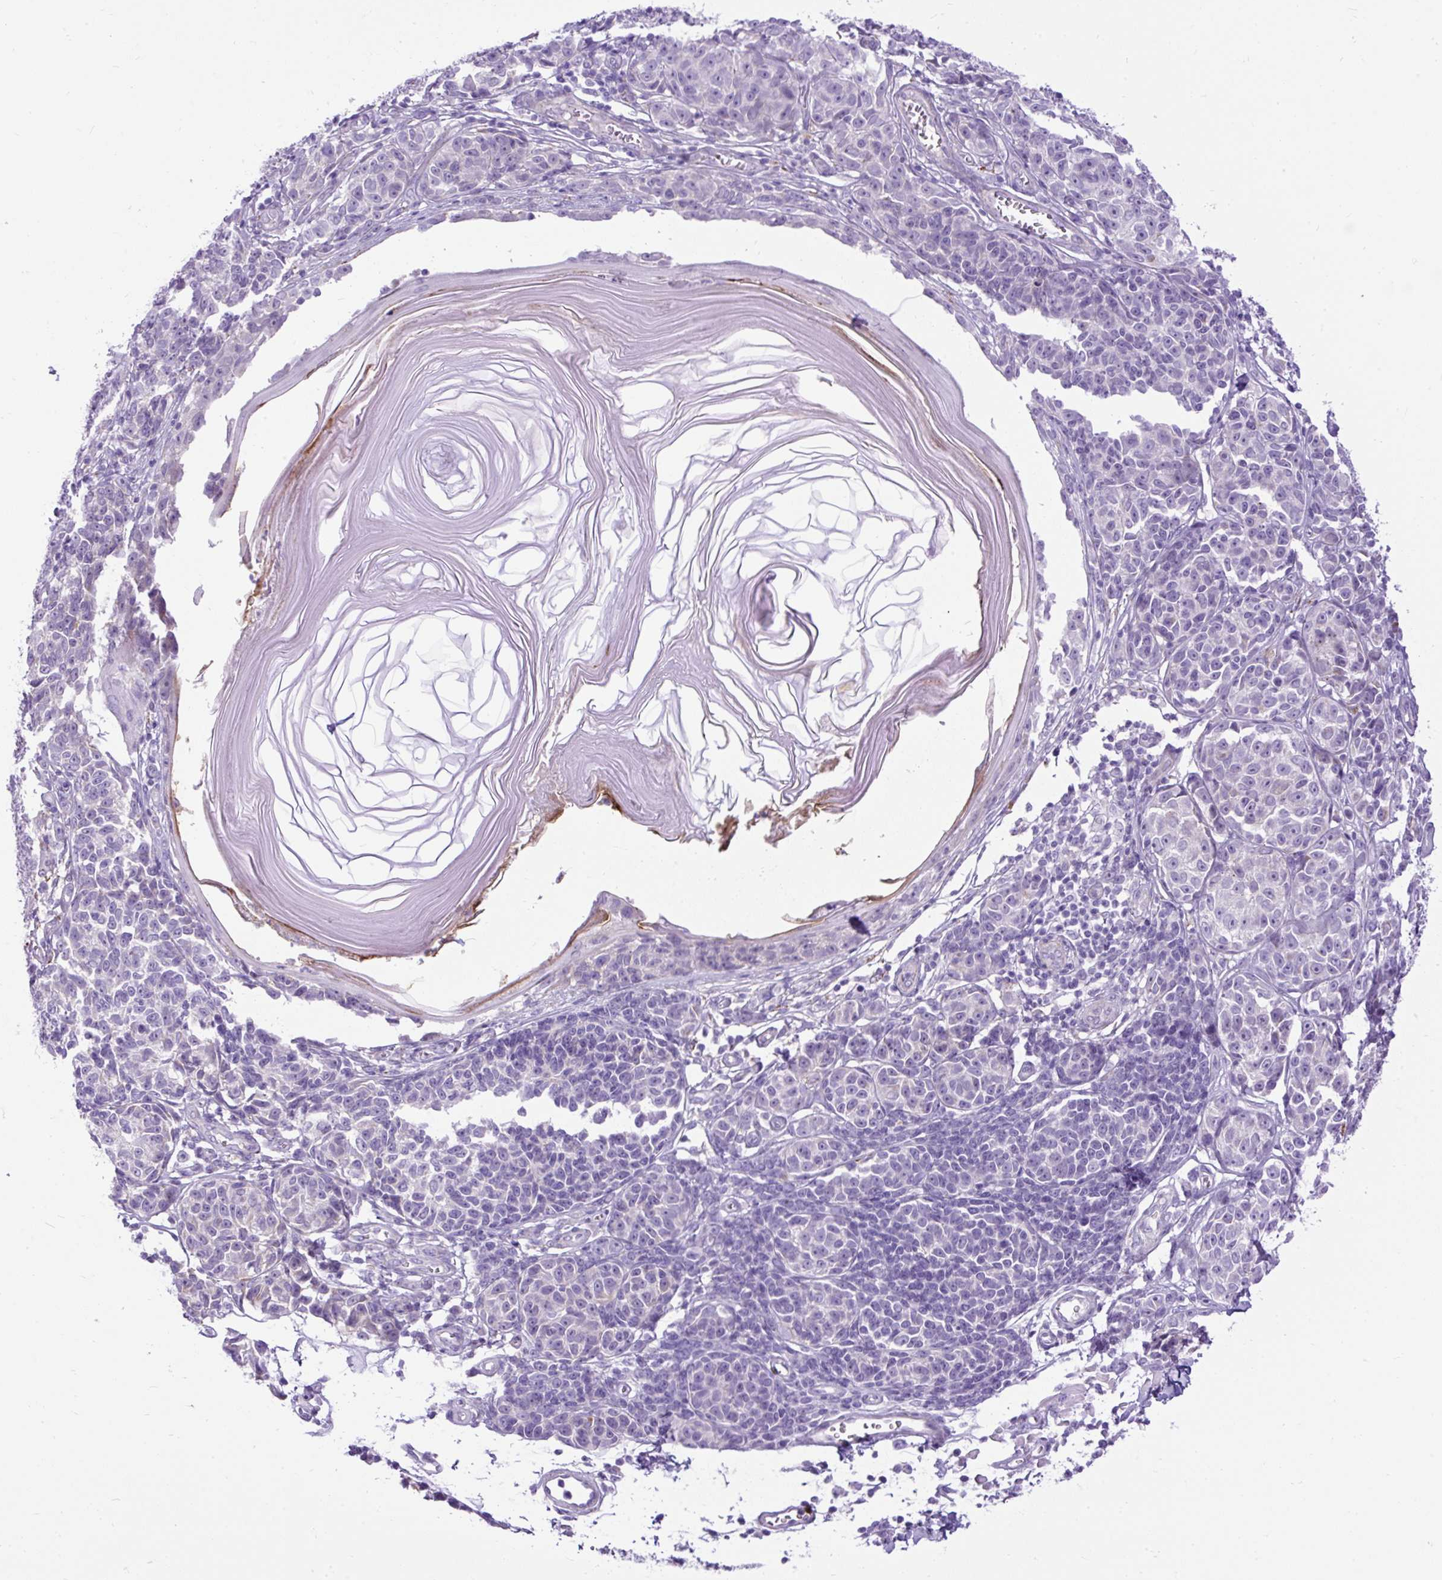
{"staining": {"intensity": "negative", "quantity": "none", "location": "none"}, "tissue": "melanoma", "cell_type": "Tumor cells", "image_type": "cancer", "snomed": [{"axis": "morphology", "description": "Malignant melanoma, NOS"}, {"axis": "topography", "description": "Skin"}], "caption": "Tumor cells show no significant positivity in melanoma.", "gene": "ZNF256", "patient": {"sex": "male", "age": 73}}